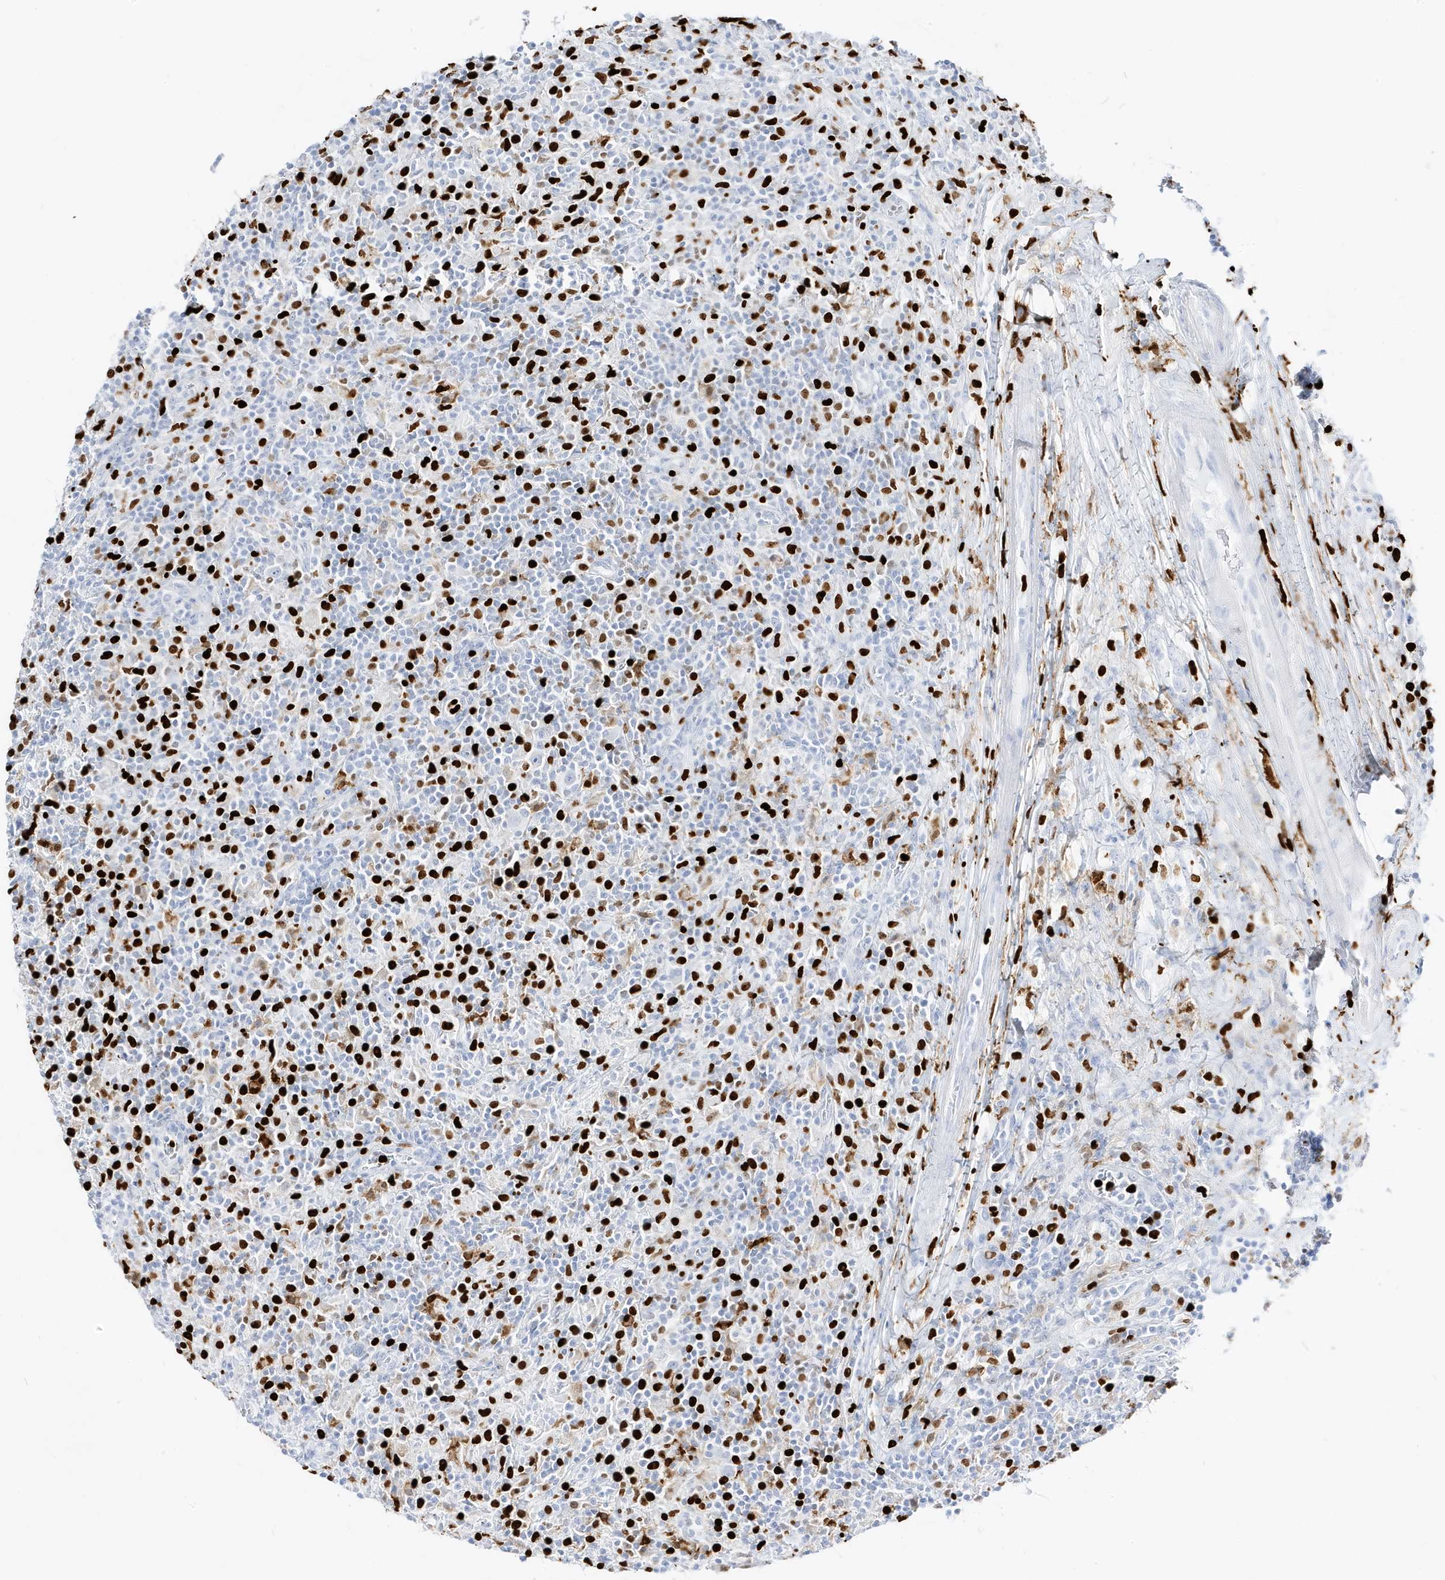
{"staining": {"intensity": "negative", "quantity": "none", "location": "none"}, "tissue": "lymphoma", "cell_type": "Tumor cells", "image_type": "cancer", "snomed": [{"axis": "morphology", "description": "Hodgkin's disease, NOS"}, {"axis": "topography", "description": "Lymph node"}], "caption": "Immunohistochemistry (IHC) micrograph of neoplastic tissue: lymphoma stained with DAB exhibits no significant protein expression in tumor cells.", "gene": "MNDA", "patient": {"sex": "male", "age": 70}}